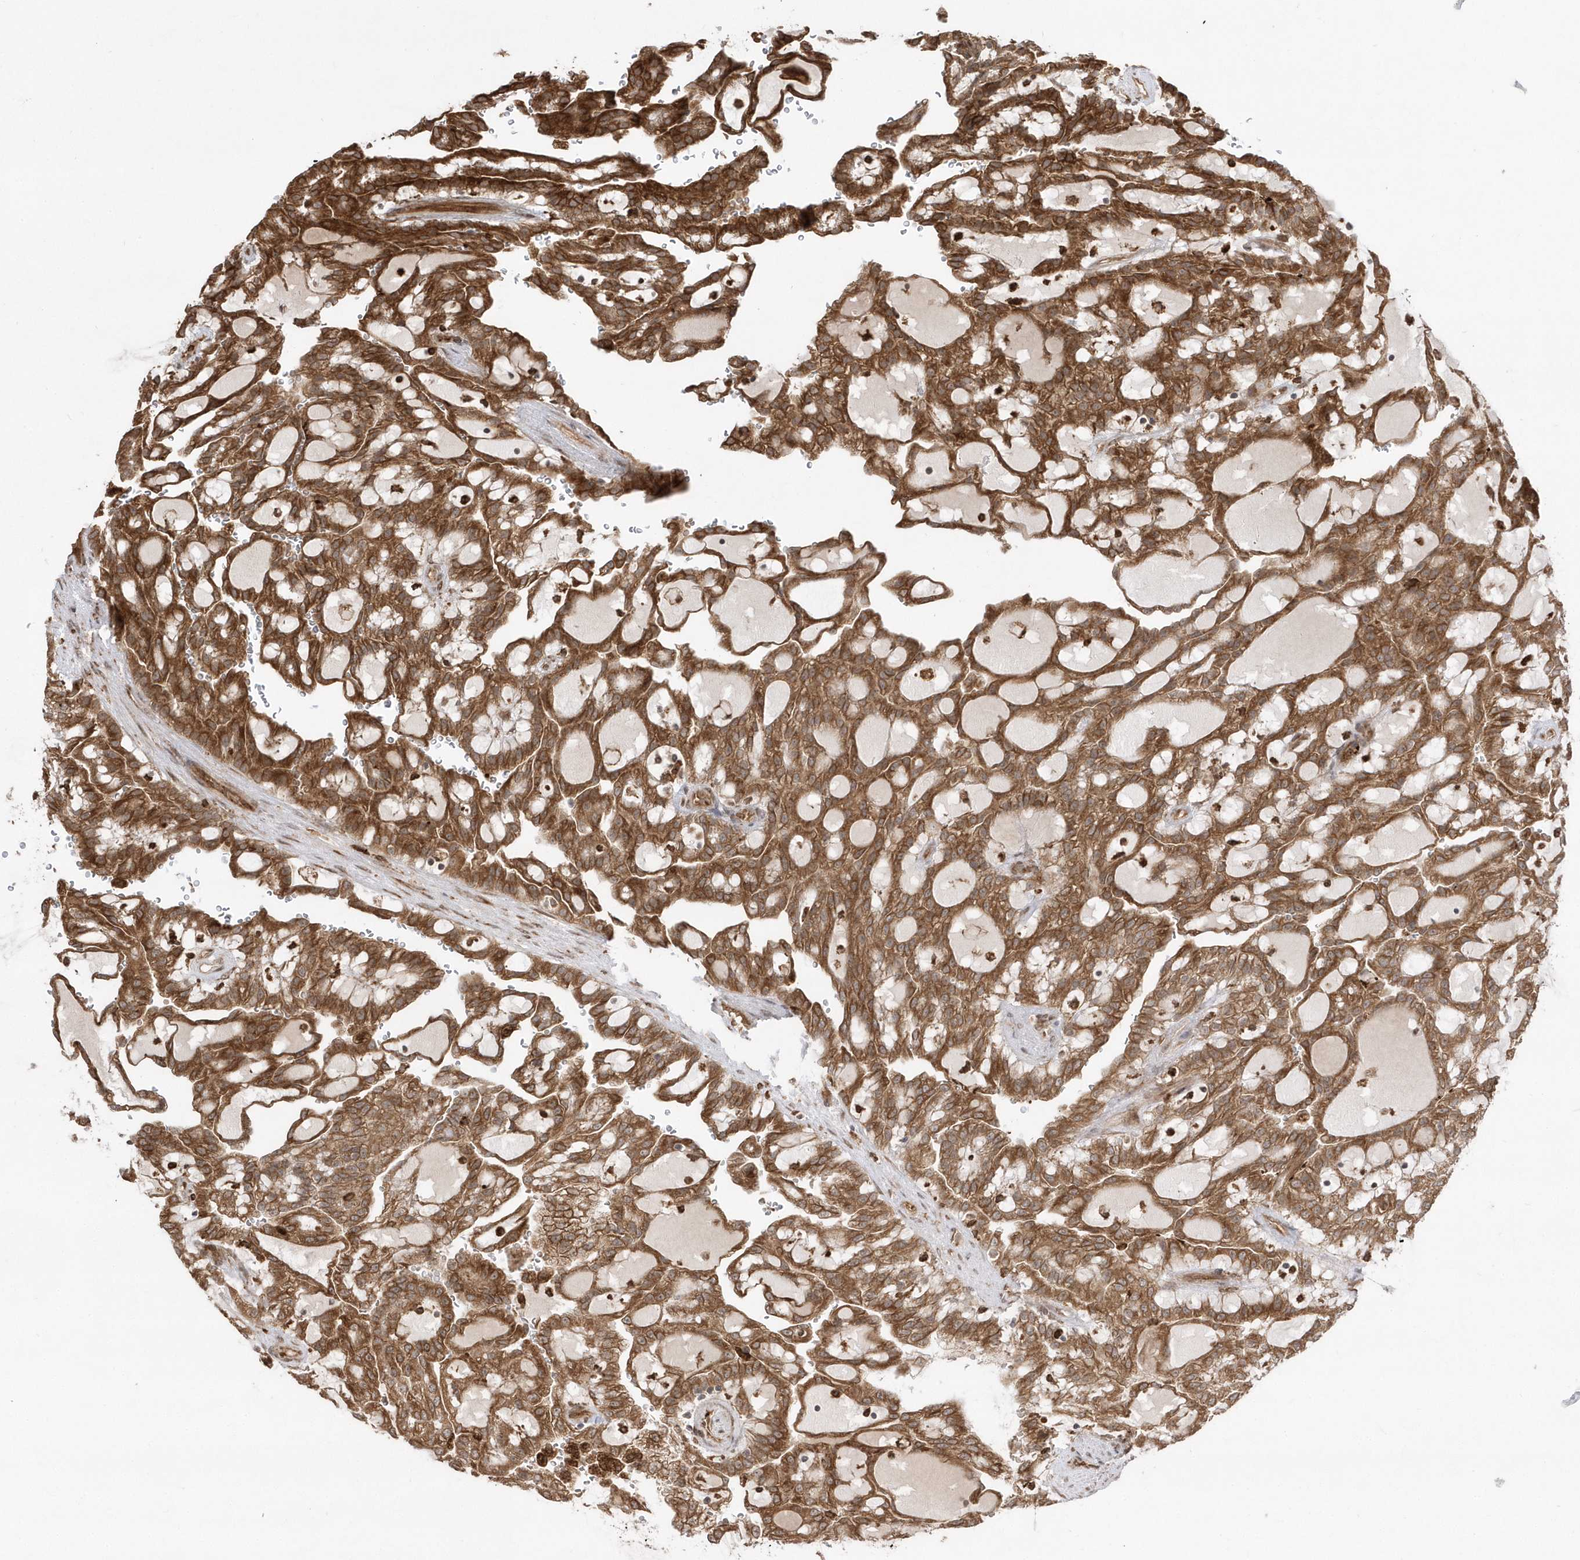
{"staining": {"intensity": "strong", "quantity": ">75%", "location": "cytoplasmic/membranous"}, "tissue": "renal cancer", "cell_type": "Tumor cells", "image_type": "cancer", "snomed": [{"axis": "morphology", "description": "Adenocarcinoma, NOS"}, {"axis": "topography", "description": "Kidney"}], "caption": "The micrograph exhibits a brown stain indicating the presence of a protein in the cytoplasmic/membranous of tumor cells in adenocarcinoma (renal). (Brightfield microscopy of DAB IHC at high magnification).", "gene": "EPC2", "patient": {"sex": "male", "age": 63}}